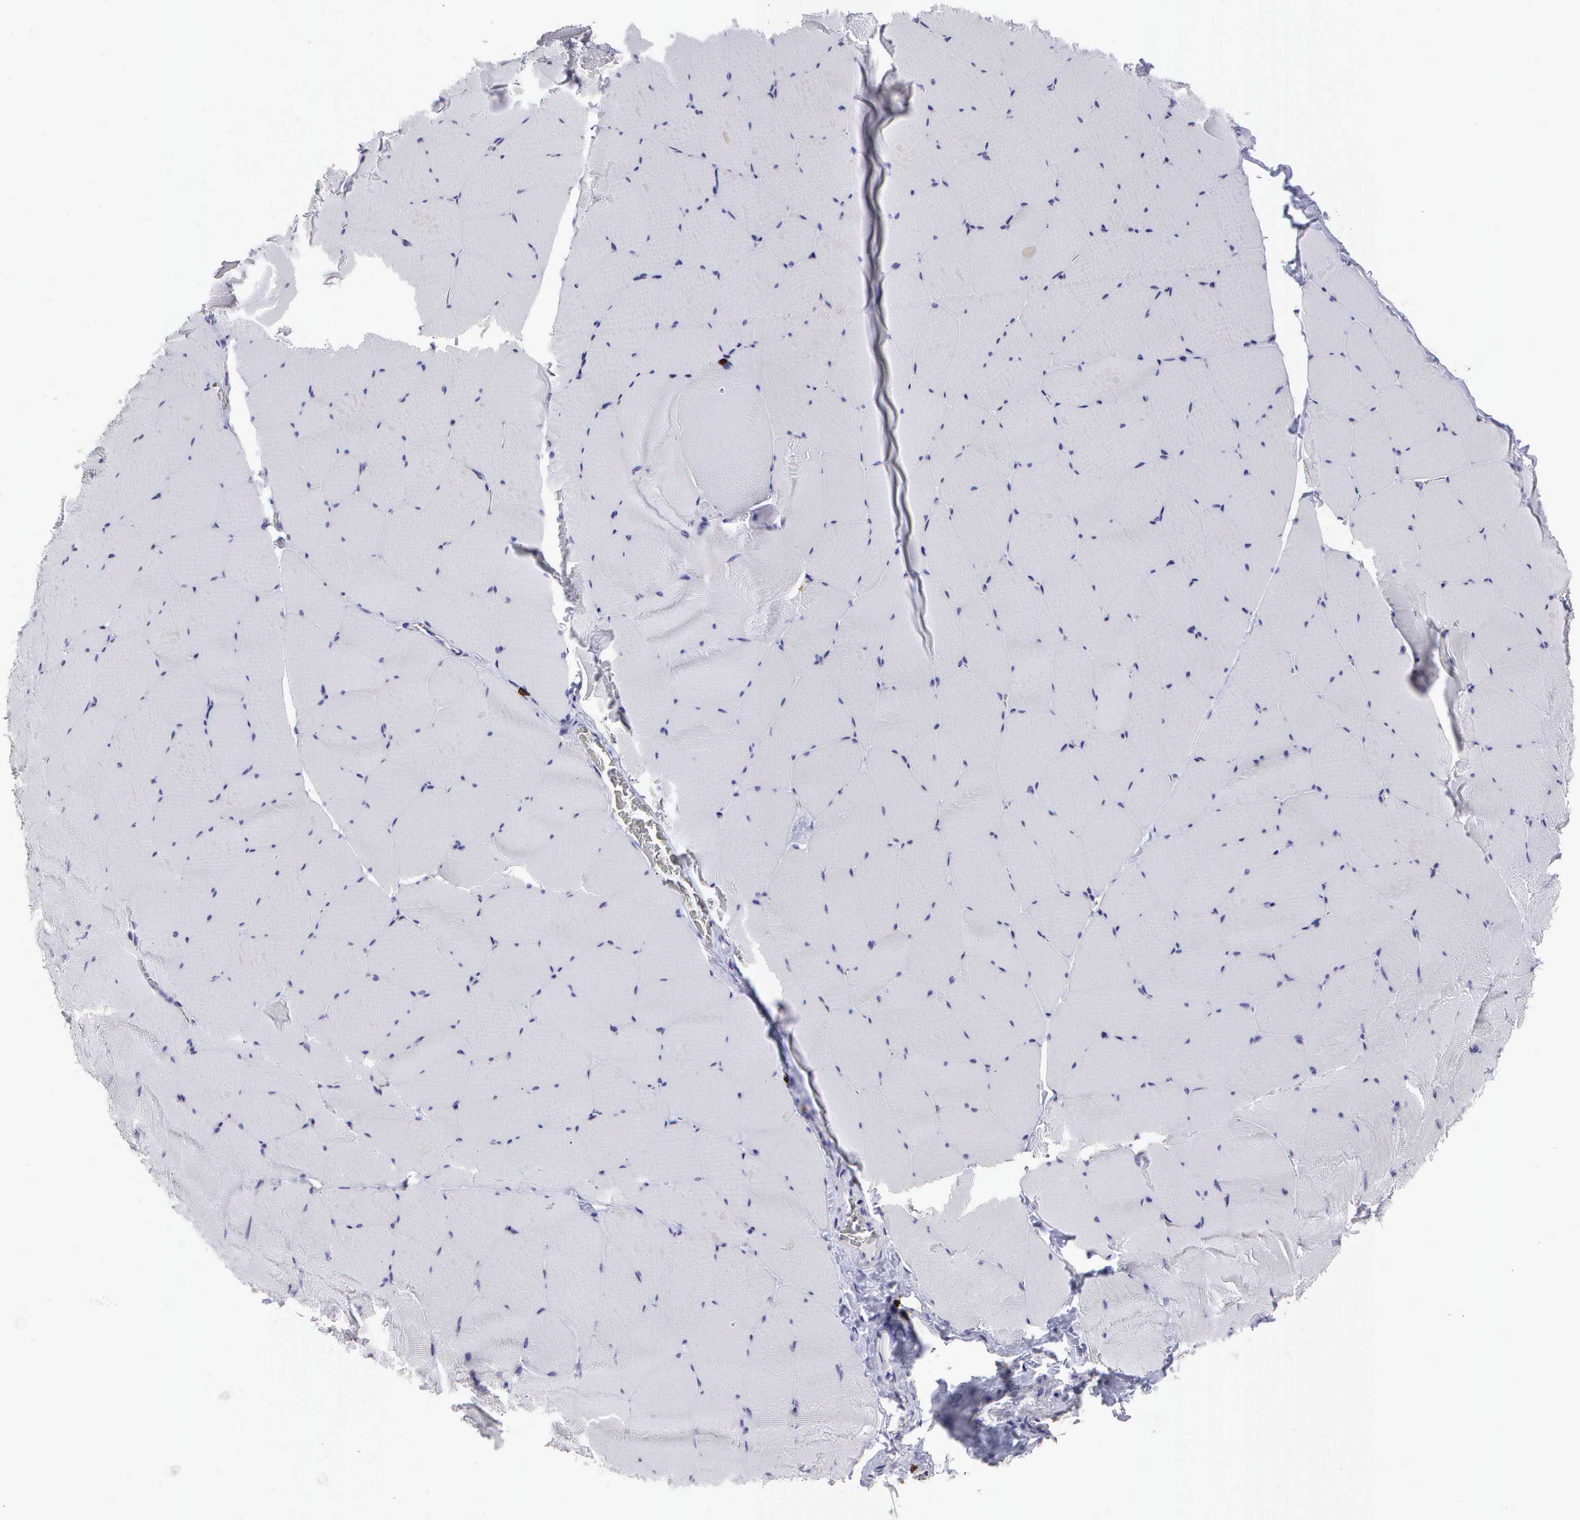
{"staining": {"intensity": "negative", "quantity": "none", "location": "none"}, "tissue": "skeletal muscle", "cell_type": "Myocytes", "image_type": "normal", "snomed": [{"axis": "morphology", "description": "Normal tissue, NOS"}, {"axis": "topography", "description": "Skeletal muscle"}, {"axis": "topography", "description": "Salivary gland"}], "caption": "A high-resolution micrograph shows immunohistochemistry (IHC) staining of normal skeletal muscle, which demonstrates no significant positivity in myocytes.", "gene": "CD8A", "patient": {"sex": "male", "age": 62}}